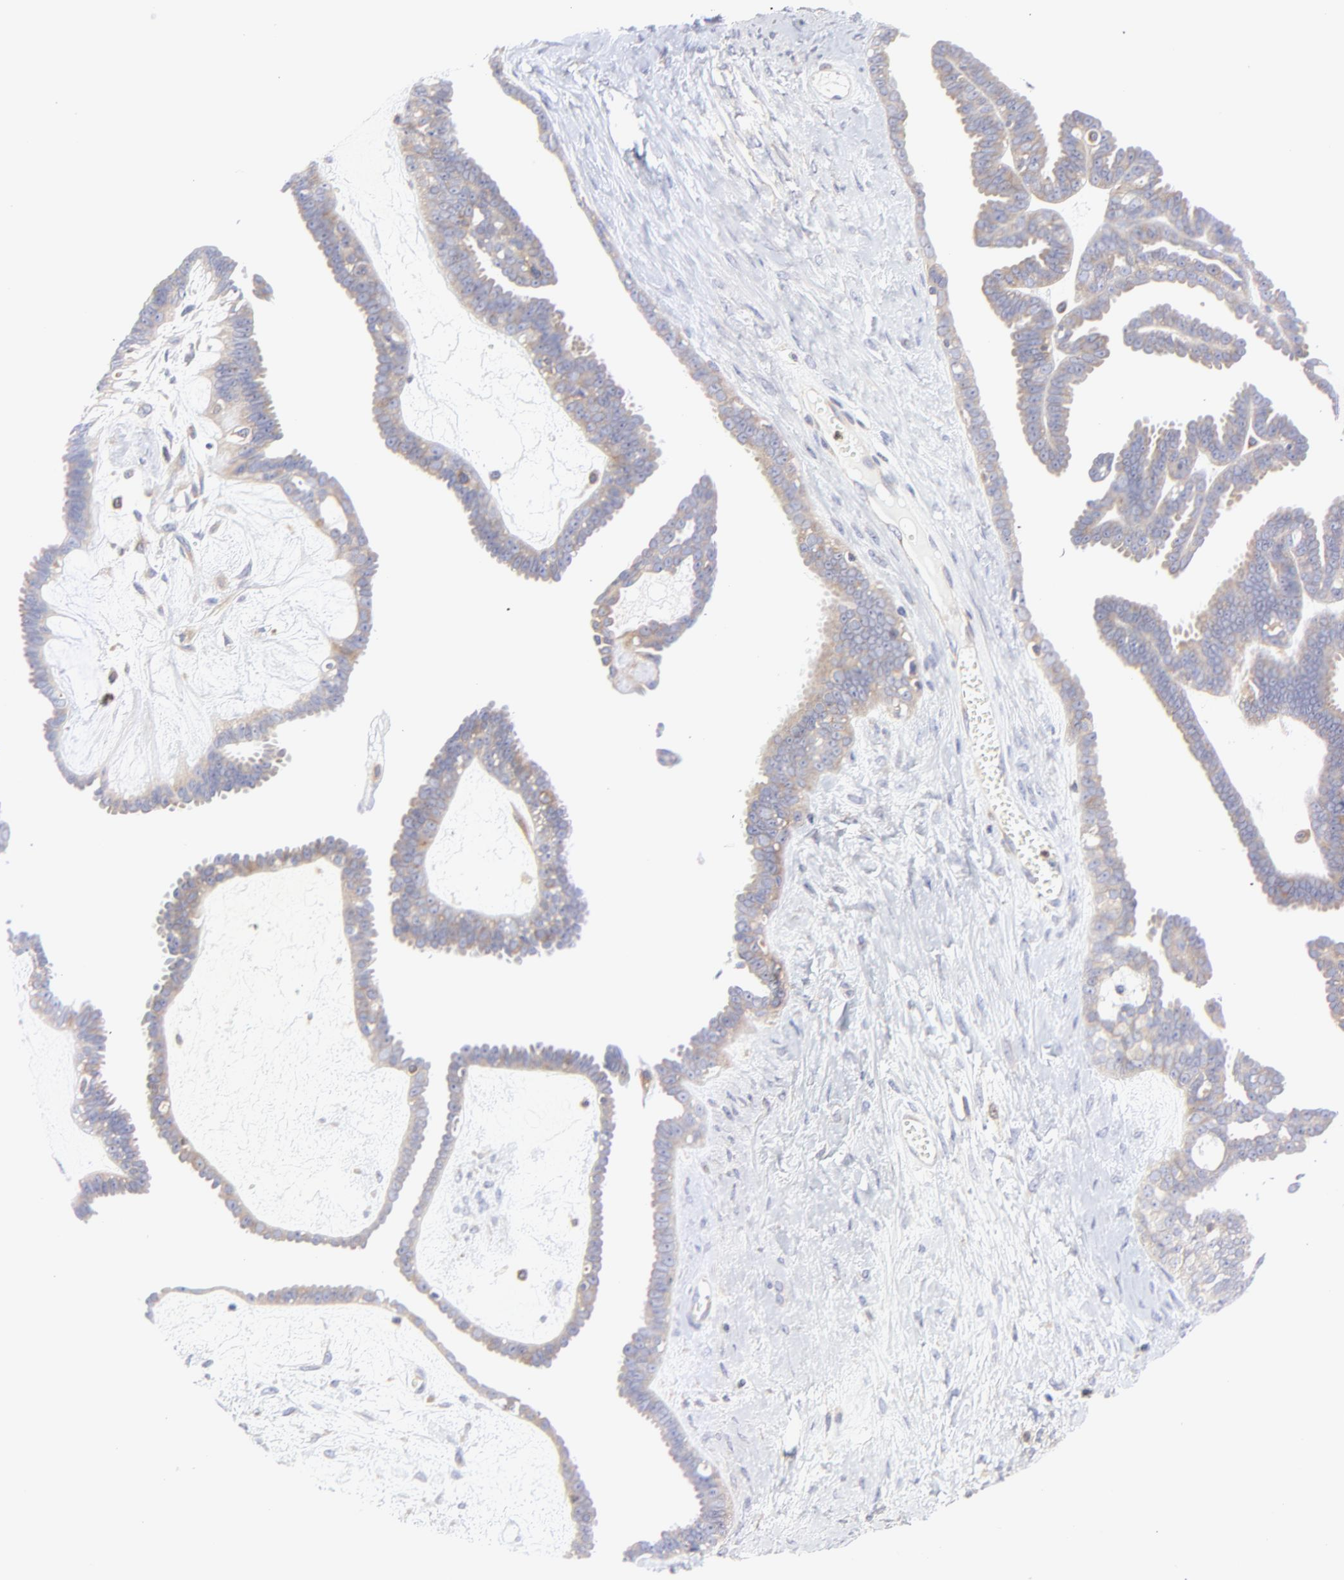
{"staining": {"intensity": "moderate", "quantity": "25%-75%", "location": "cytoplasmic/membranous"}, "tissue": "ovarian cancer", "cell_type": "Tumor cells", "image_type": "cancer", "snomed": [{"axis": "morphology", "description": "Cystadenocarcinoma, serous, NOS"}, {"axis": "topography", "description": "Ovary"}], "caption": "Human serous cystadenocarcinoma (ovarian) stained with a protein marker reveals moderate staining in tumor cells.", "gene": "MOSPD2", "patient": {"sex": "female", "age": 71}}